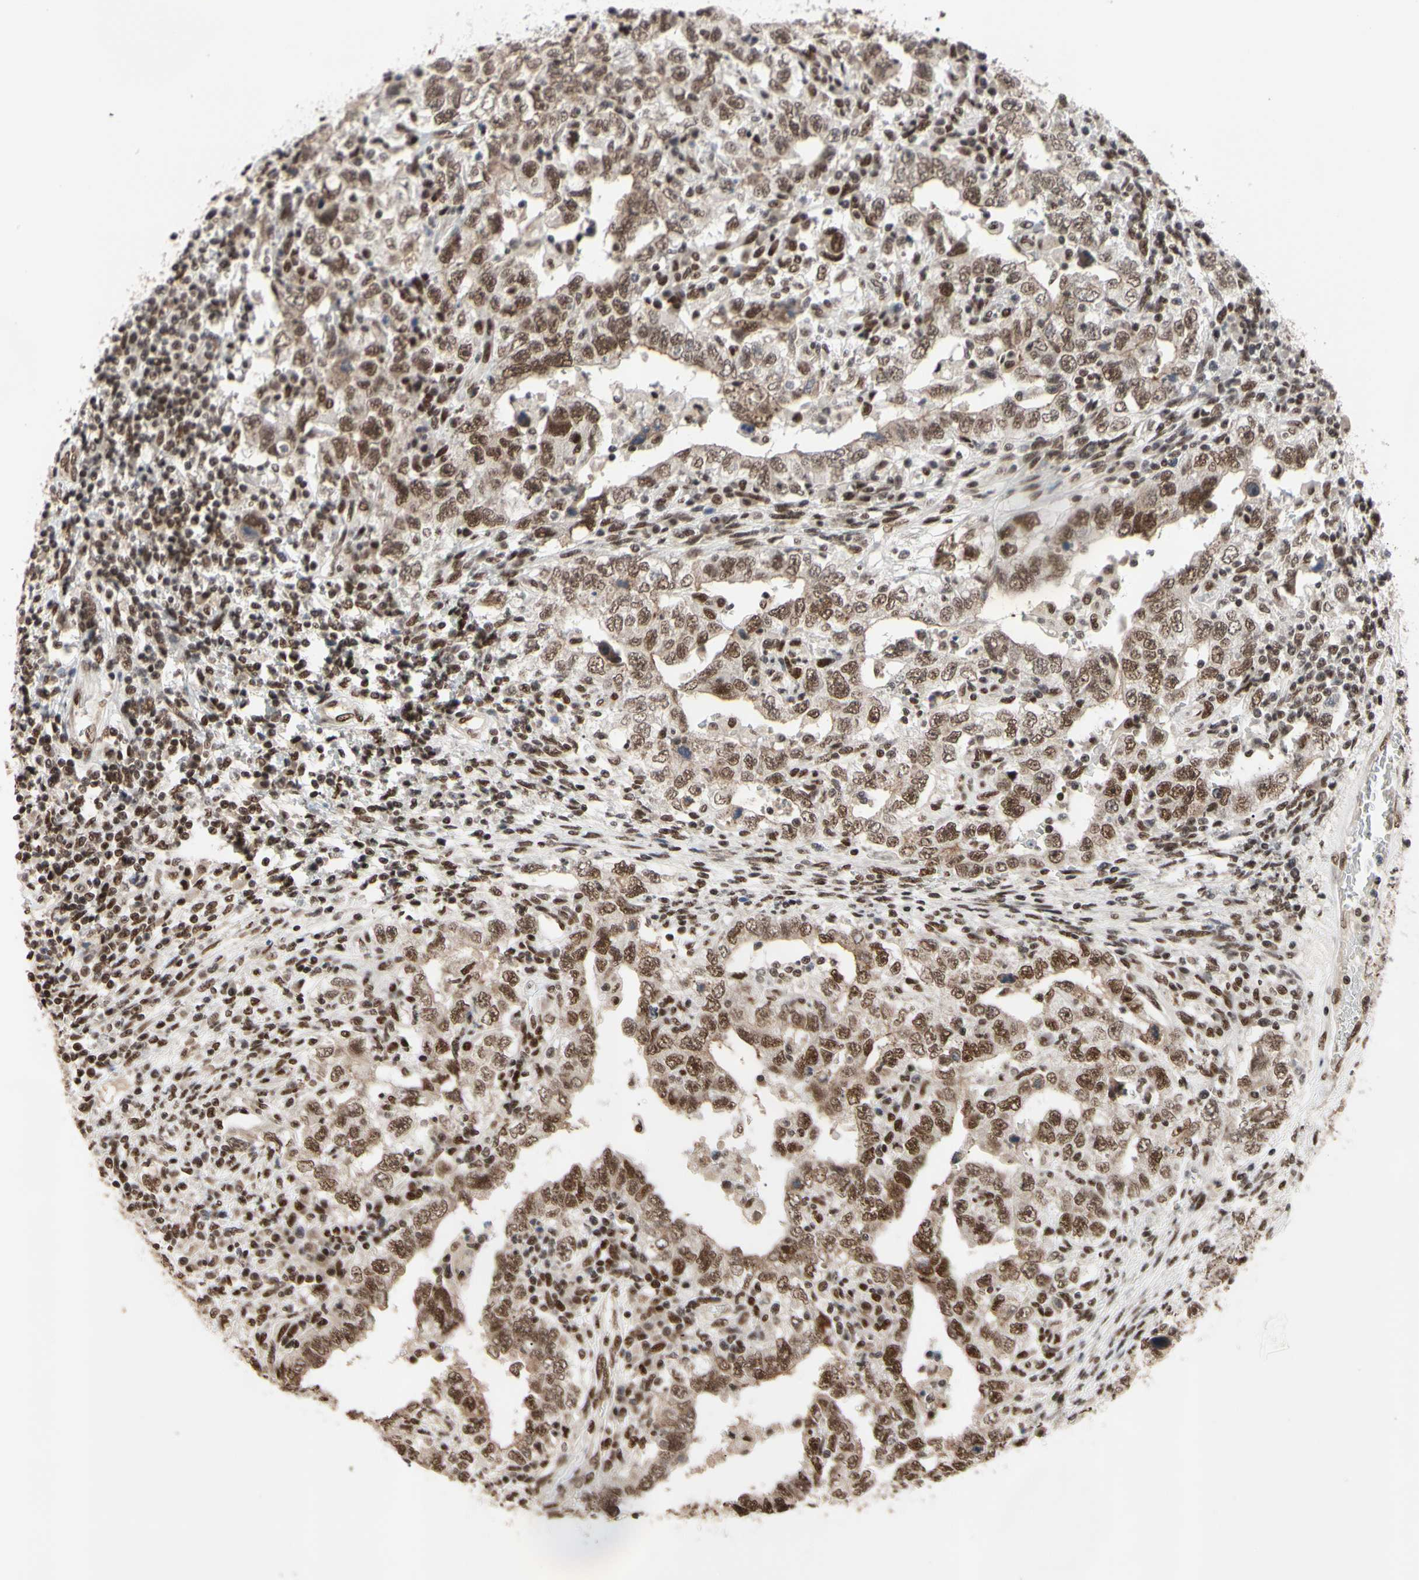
{"staining": {"intensity": "moderate", "quantity": ">75%", "location": "nuclear"}, "tissue": "testis cancer", "cell_type": "Tumor cells", "image_type": "cancer", "snomed": [{"axis": "morphology", "description": "Carcinoma, Embryonal, NOS"}, {"axis": "topography", "description": "Testis"}], "caption": "Testis cancer stained with a protein marker exhibits moderate staining in tumor cells.", "gene": "FAM98B", "patient": {"sex": "male", "age": 26}}